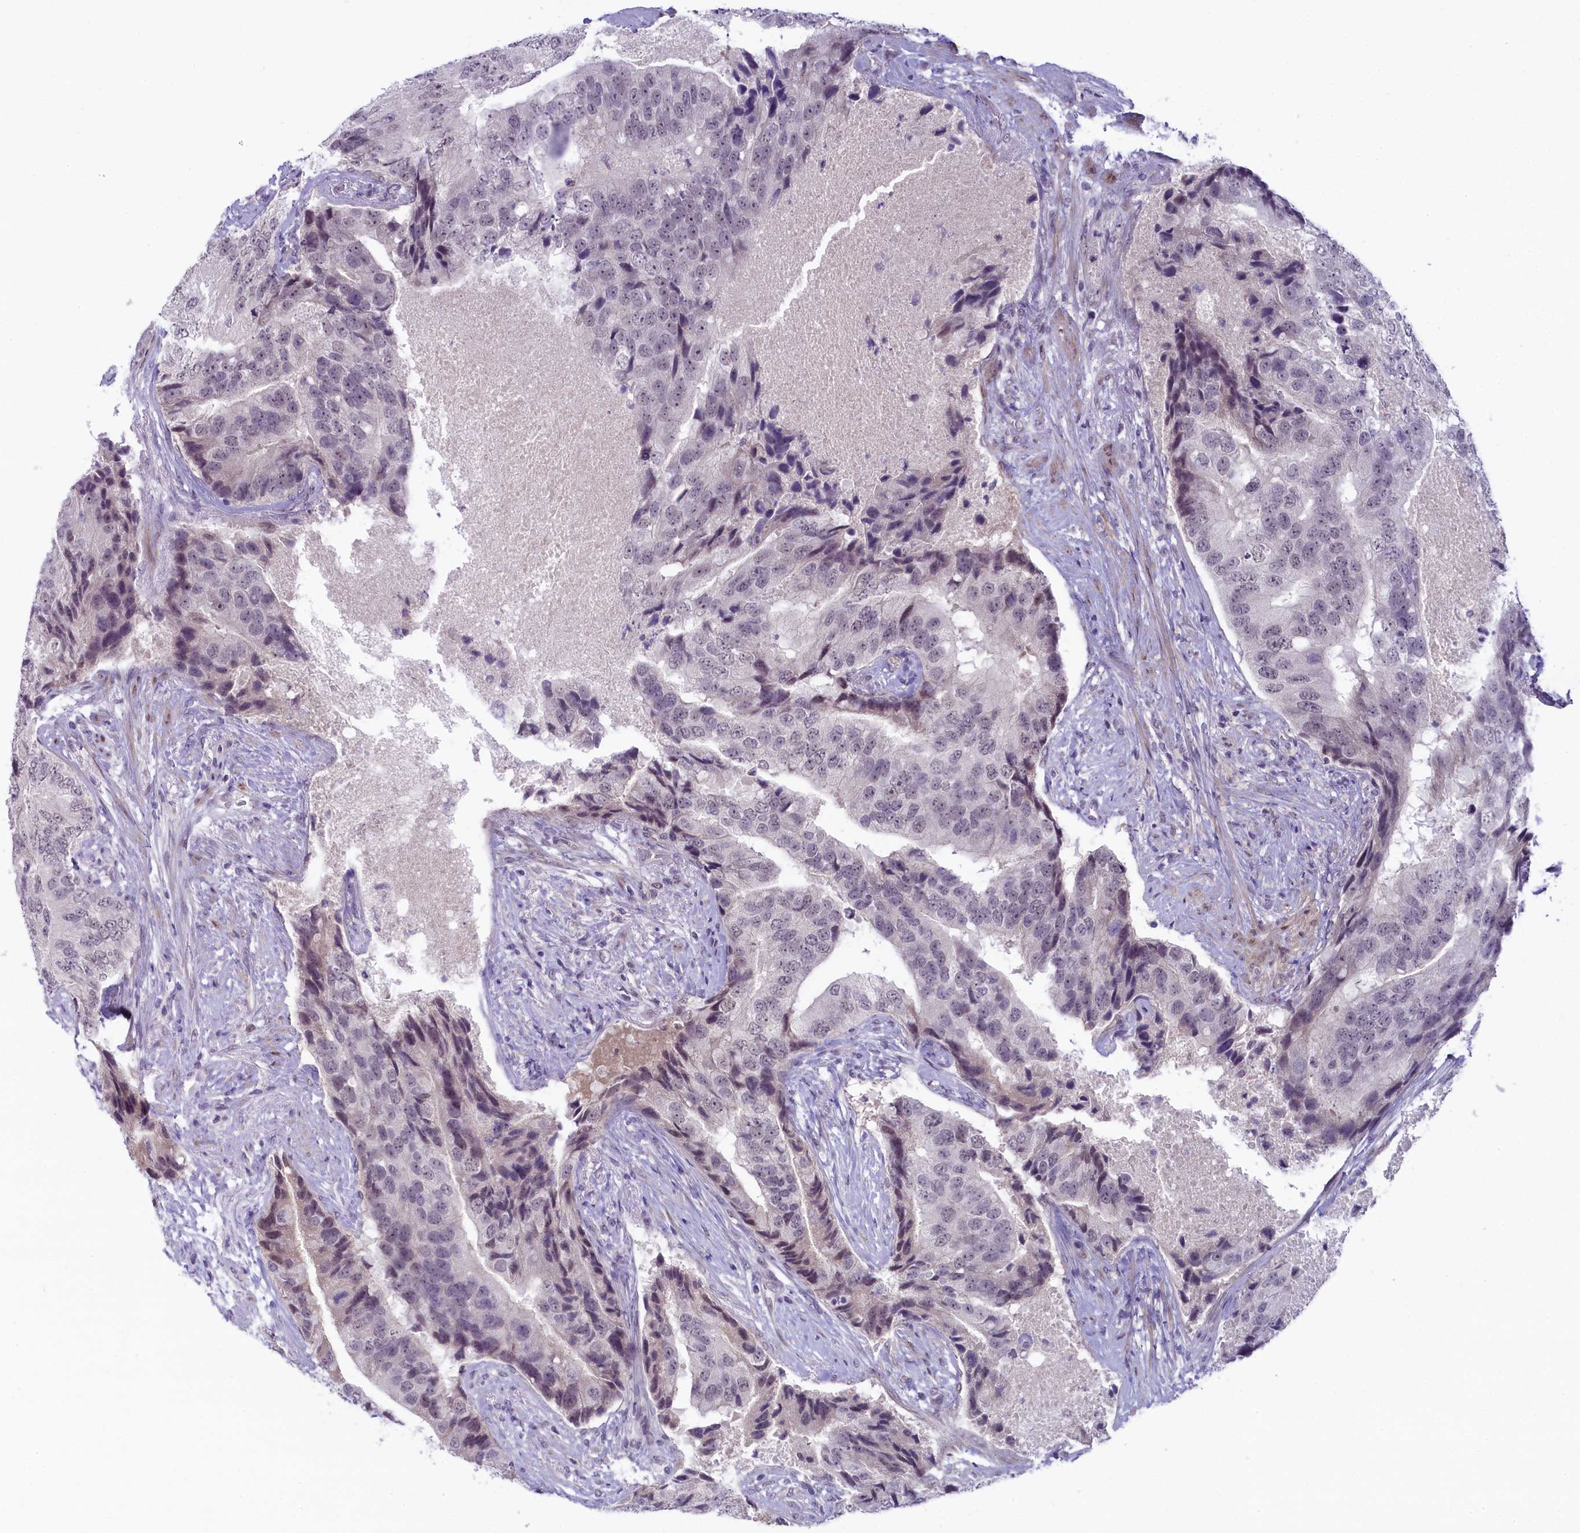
{"staining": {"intensity": "weak", "quantity": "25%-75%", "location": "nuclear"}, "tissue": "prostate cancer", "cell_type": "Tumor cells", "image_type": "cancer", "snomed": [{"axis": "morphology", "description": "Adenocarcinoma, High grade"}, {"axis": "topography", "description": "Prostate"}], "caption": "The immunohistochemical stain shows weak nuclear expression in tumor cells of prostate high-grade adenocarcinoma tissue.", "gene": "CRAMP1", "patient": {"sex": "male", "age": 70}}